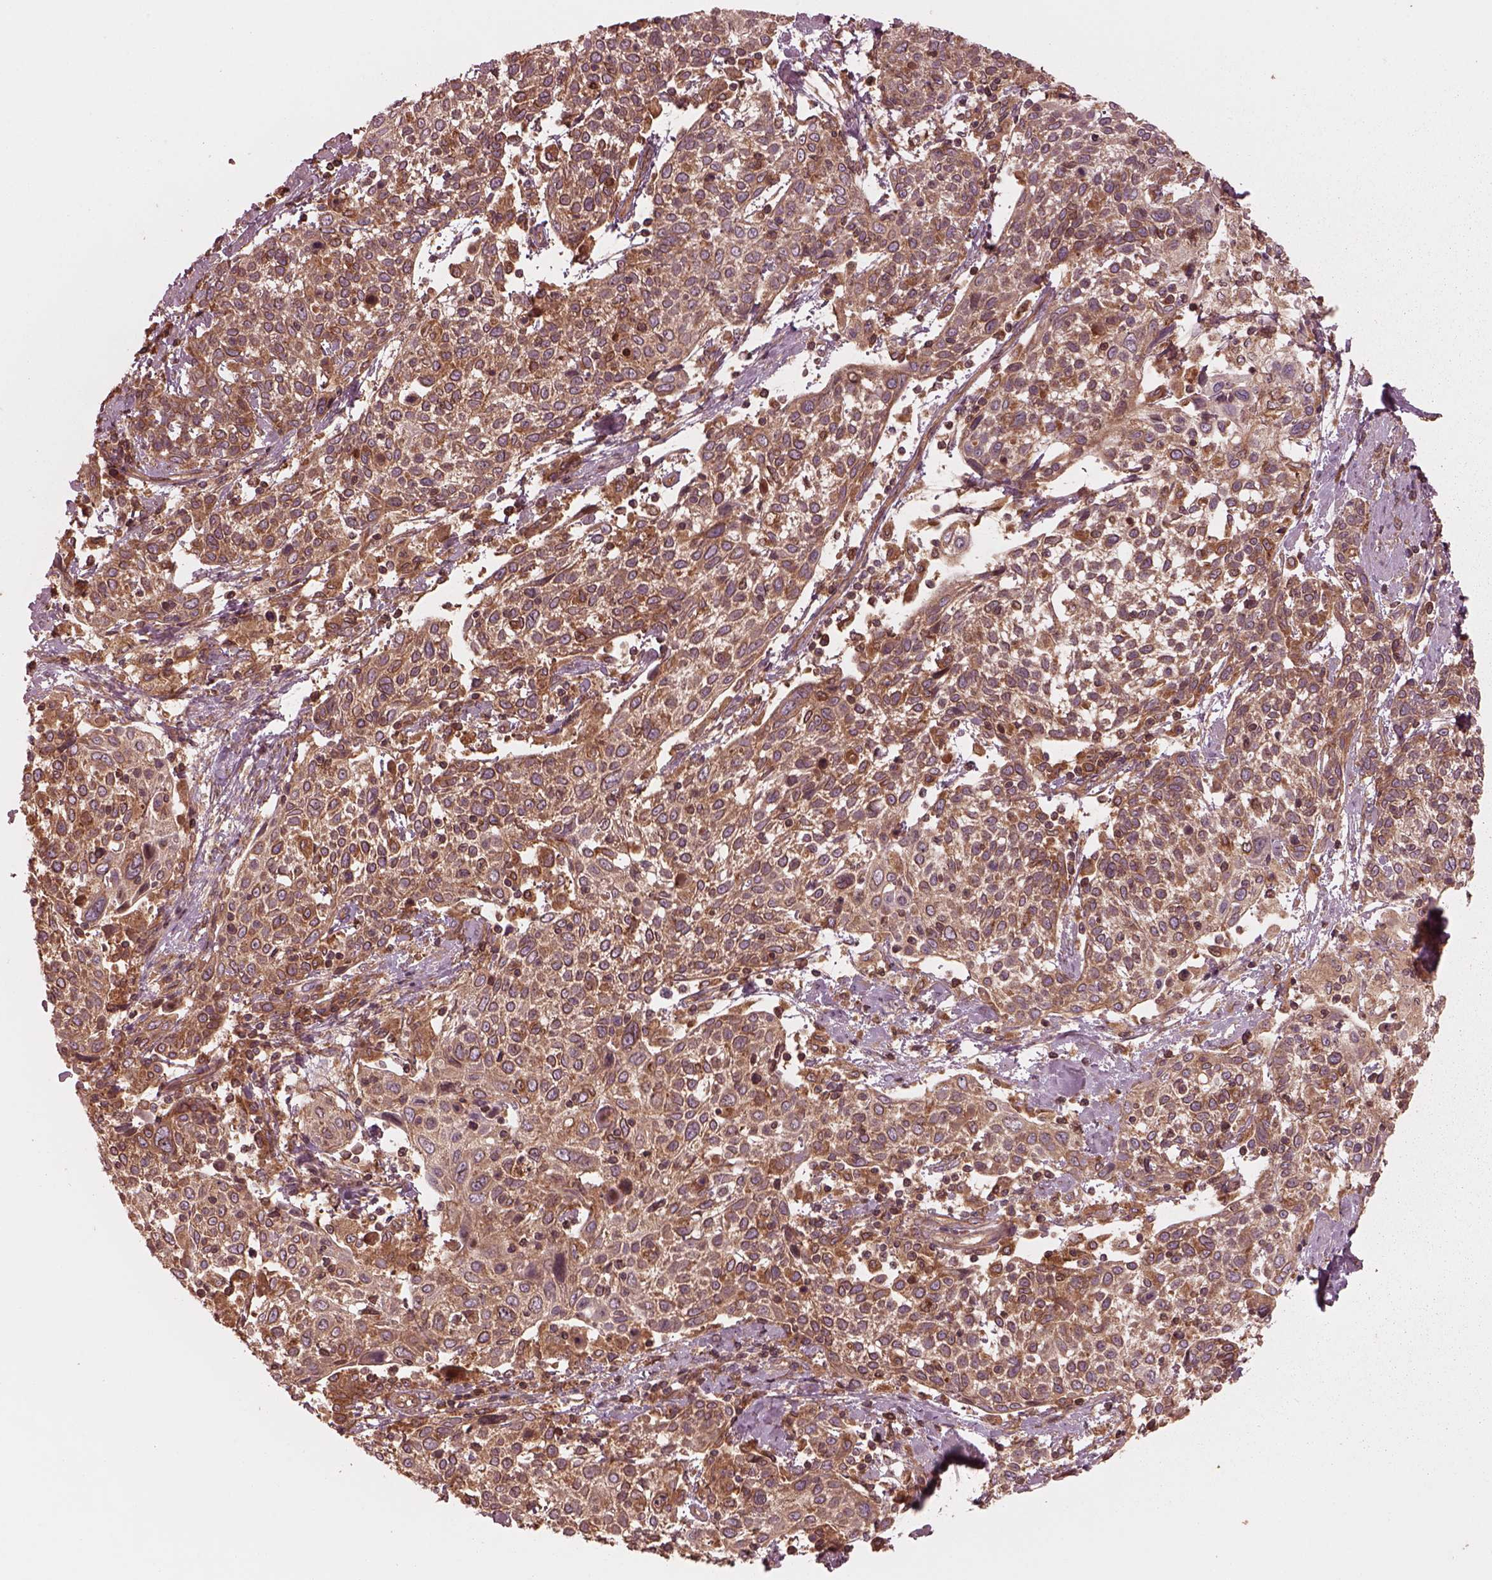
{"staining": {"intensity": "moderate", "quantity": ">75%", "location": "cytoplasmic/membranous"}, "tissue": "cervical cancer", "cell_type": "Tumor cells", "image_type": "cancer", "snomed": [{"axis": "morphology", "description": "Squamous cell carcinoma, NOS"}, {"axis": "topography", "description": "Cervix"}], "caption": "The image exhibits staining of cervical squamous cell carcinoma, revealing moderate cytoplasmic/membranous protein expression (brown color) within tumor cells. (Stains: DAB in brown, nuclei in blue, Microscopy: brightfield microscopy at high magnification).", "gene": "PIK3R2", "patient": {"sex": "female", "age": 61}}